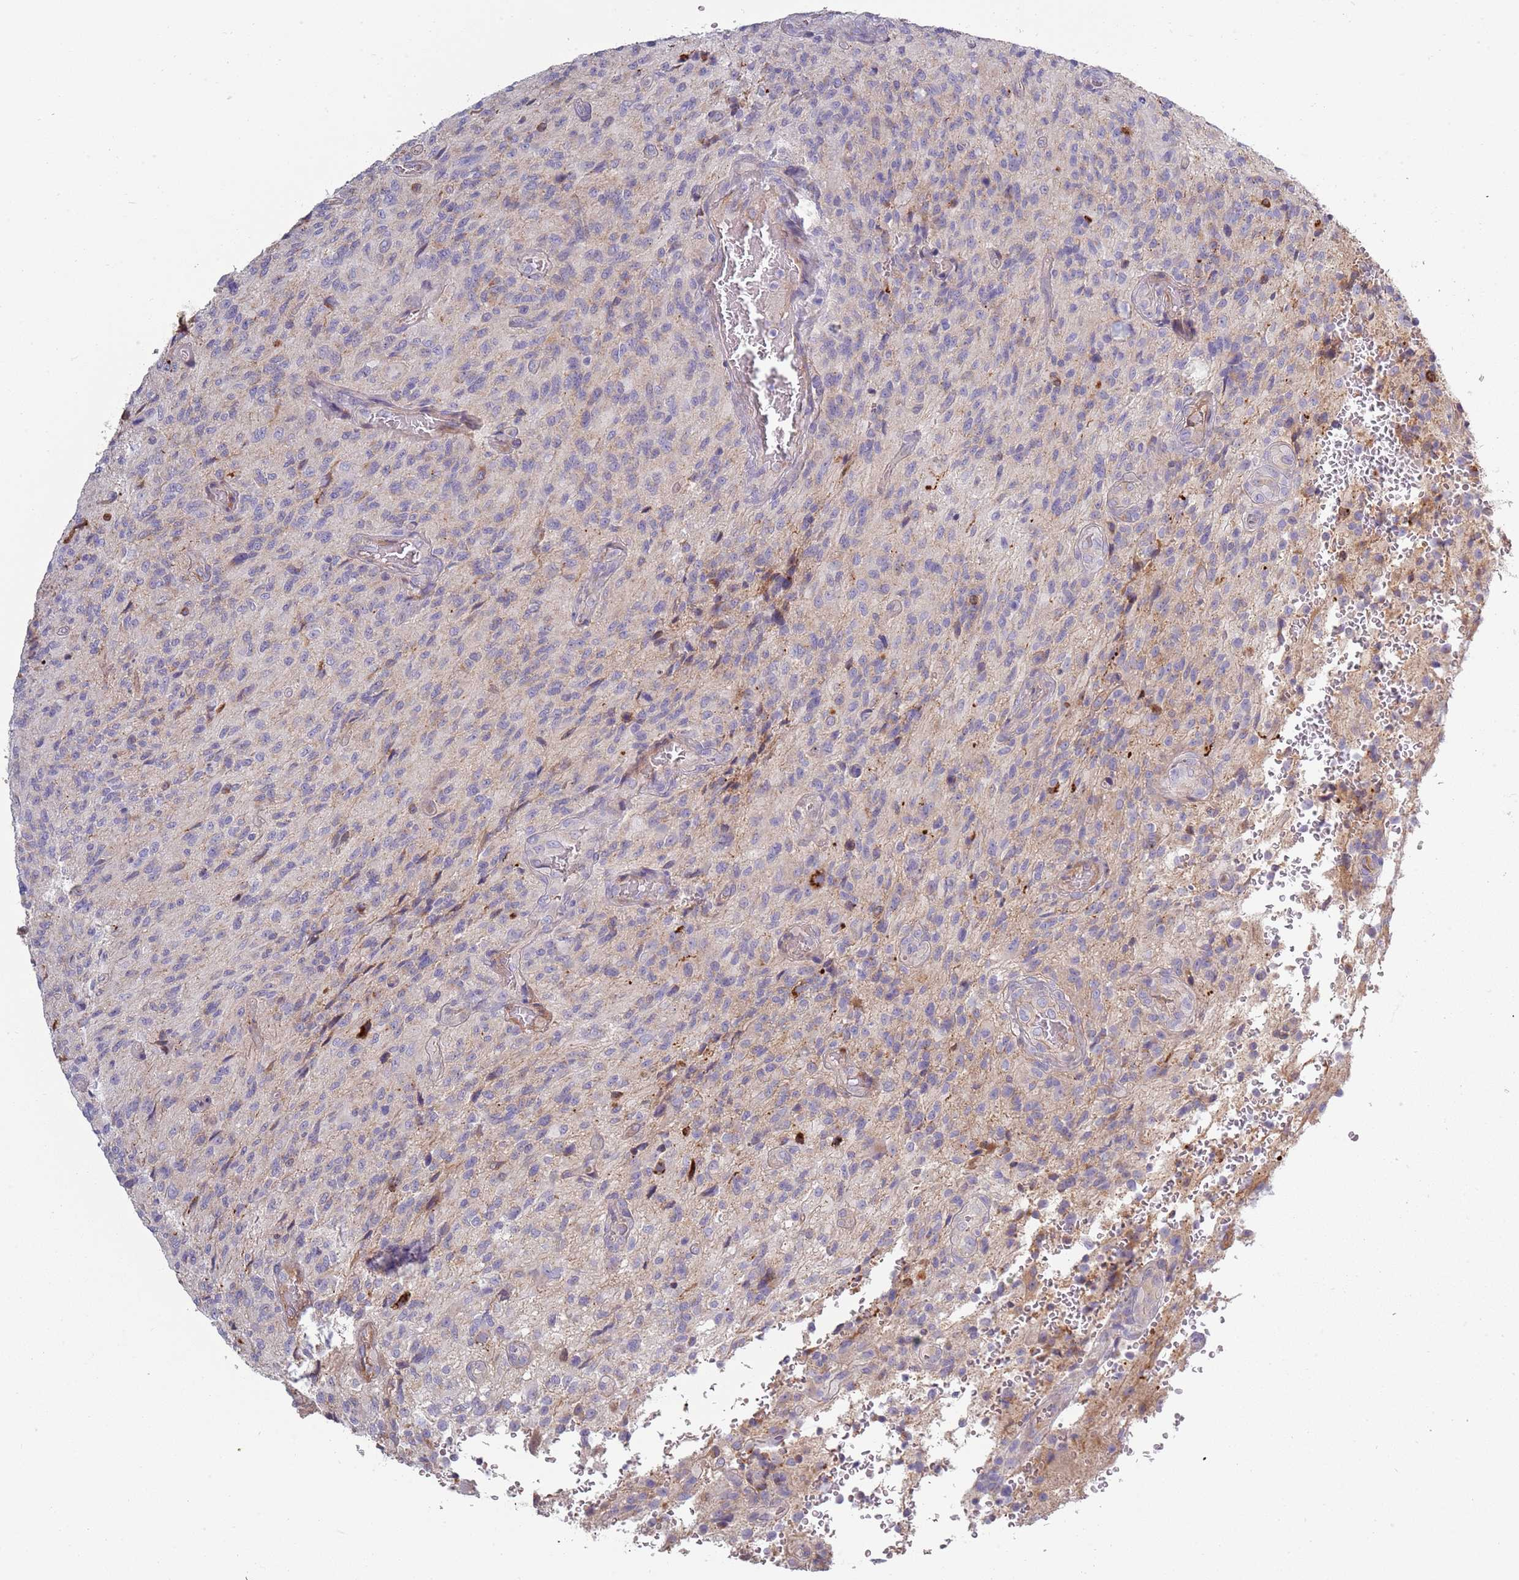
{"staining": {"intensity": "negative", "quantity": "none", "location": "none"}, "tissue": "glioma", "cell_type": "Tumor cells", "image_type": "cancer", "snomed": [{"axis": "morphology", "description": "Normal tissue, NOS"}, {"axis": "morphology", "description": "Glioma, malignant, High grade"}, {"axis": "topography", "description": "Cerebral cortex"}], "caption": "An immunohistochemistry image of glioma is shown. There is no staining in tumor cells of glioma.", "gene": "TNFRSF6B", "patient": {"sex": "male", "age": 56}}